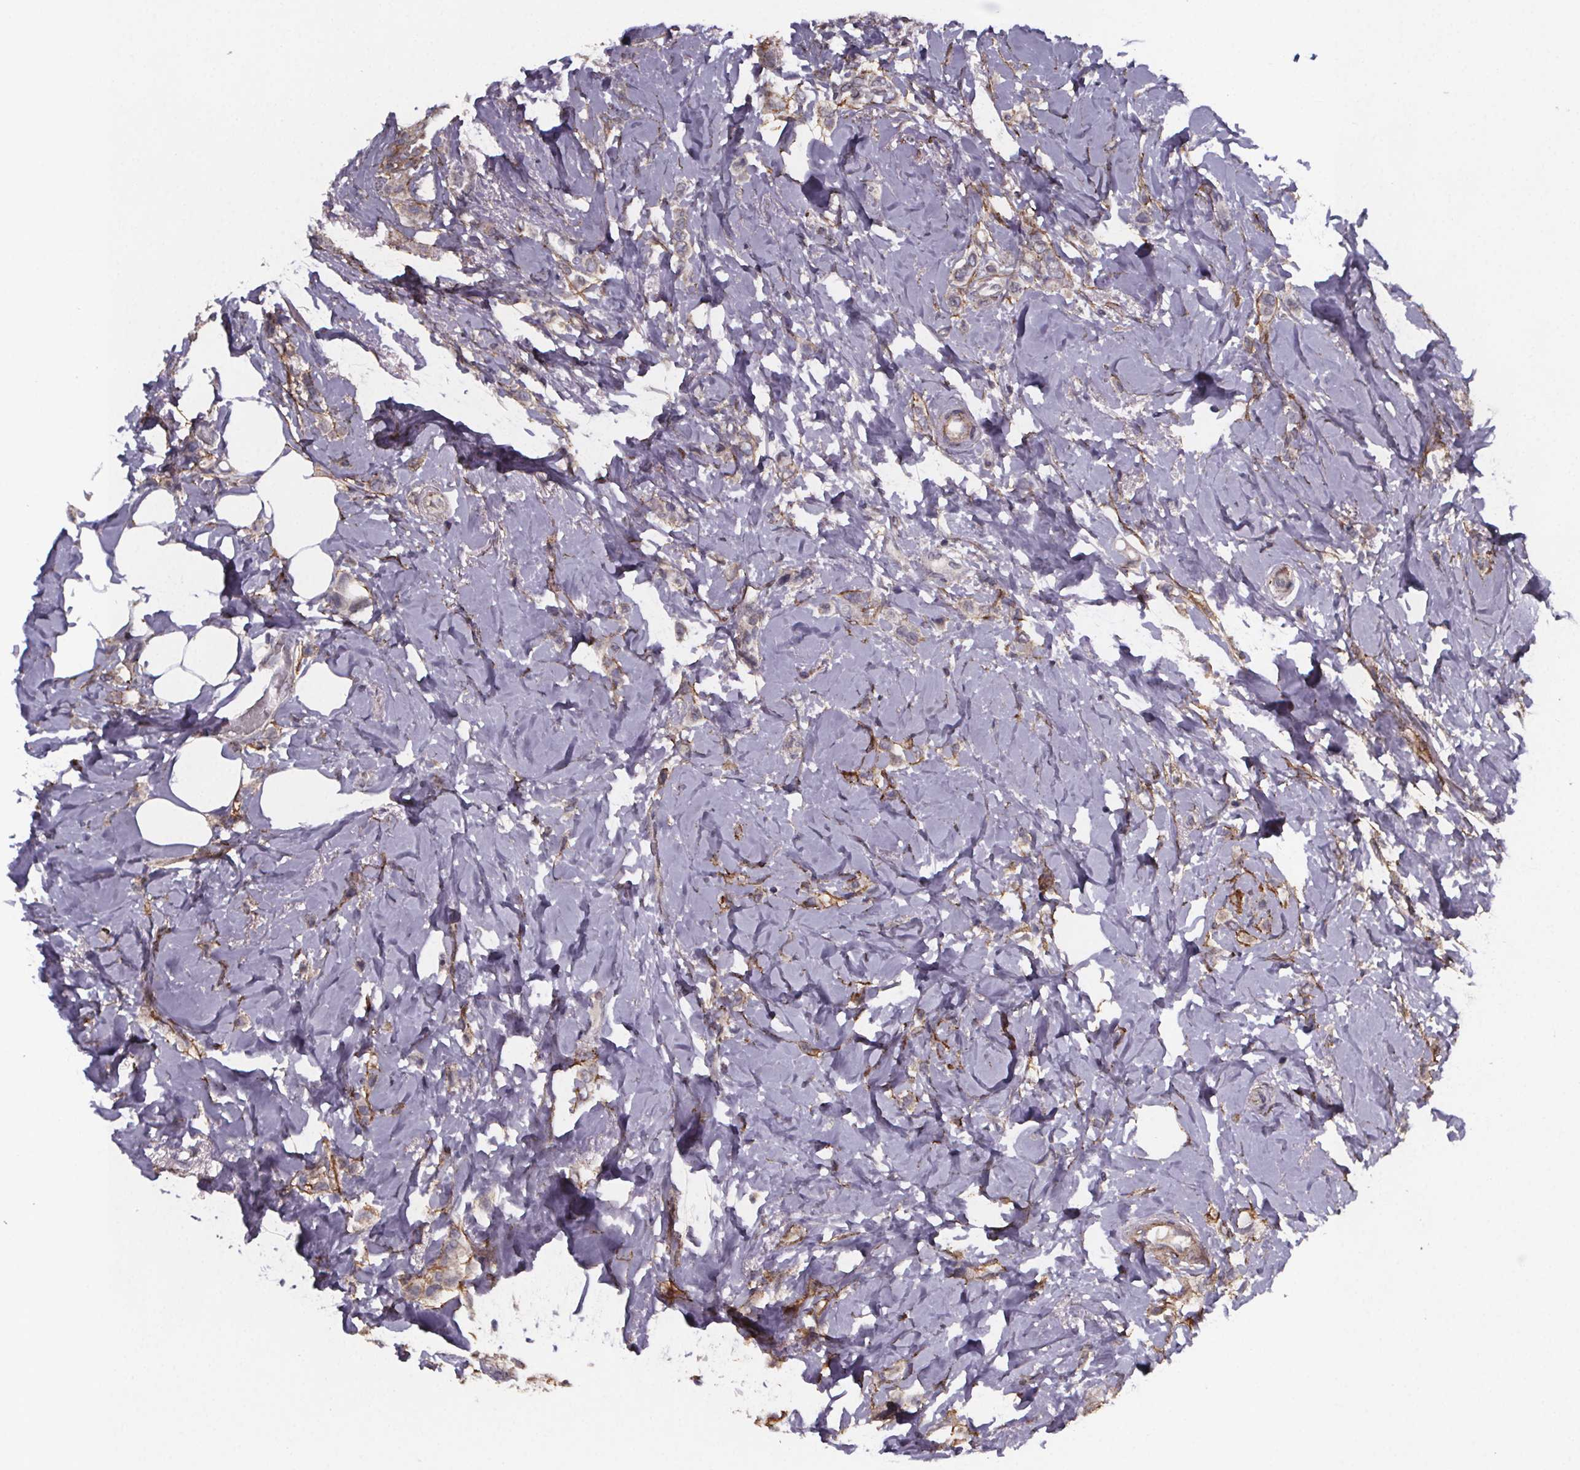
{"staining": {"intensity": "negative", "quantity": "none", "location": "none"}, "tissue": "breast cancer", "cell_type": "Tumor cells", "image_type": "cancer", "snomed": [{"axis": "morphology", "description": "Lobular carcinoma"}, {"axis": "topography", "description": "Breast"}], "caption": "Protein analysis of breast lobular carcinoma exhibits no significant expression in tumor cells.", "gene": "PALLD", "patient": {"sex": "female", "age": 66}}